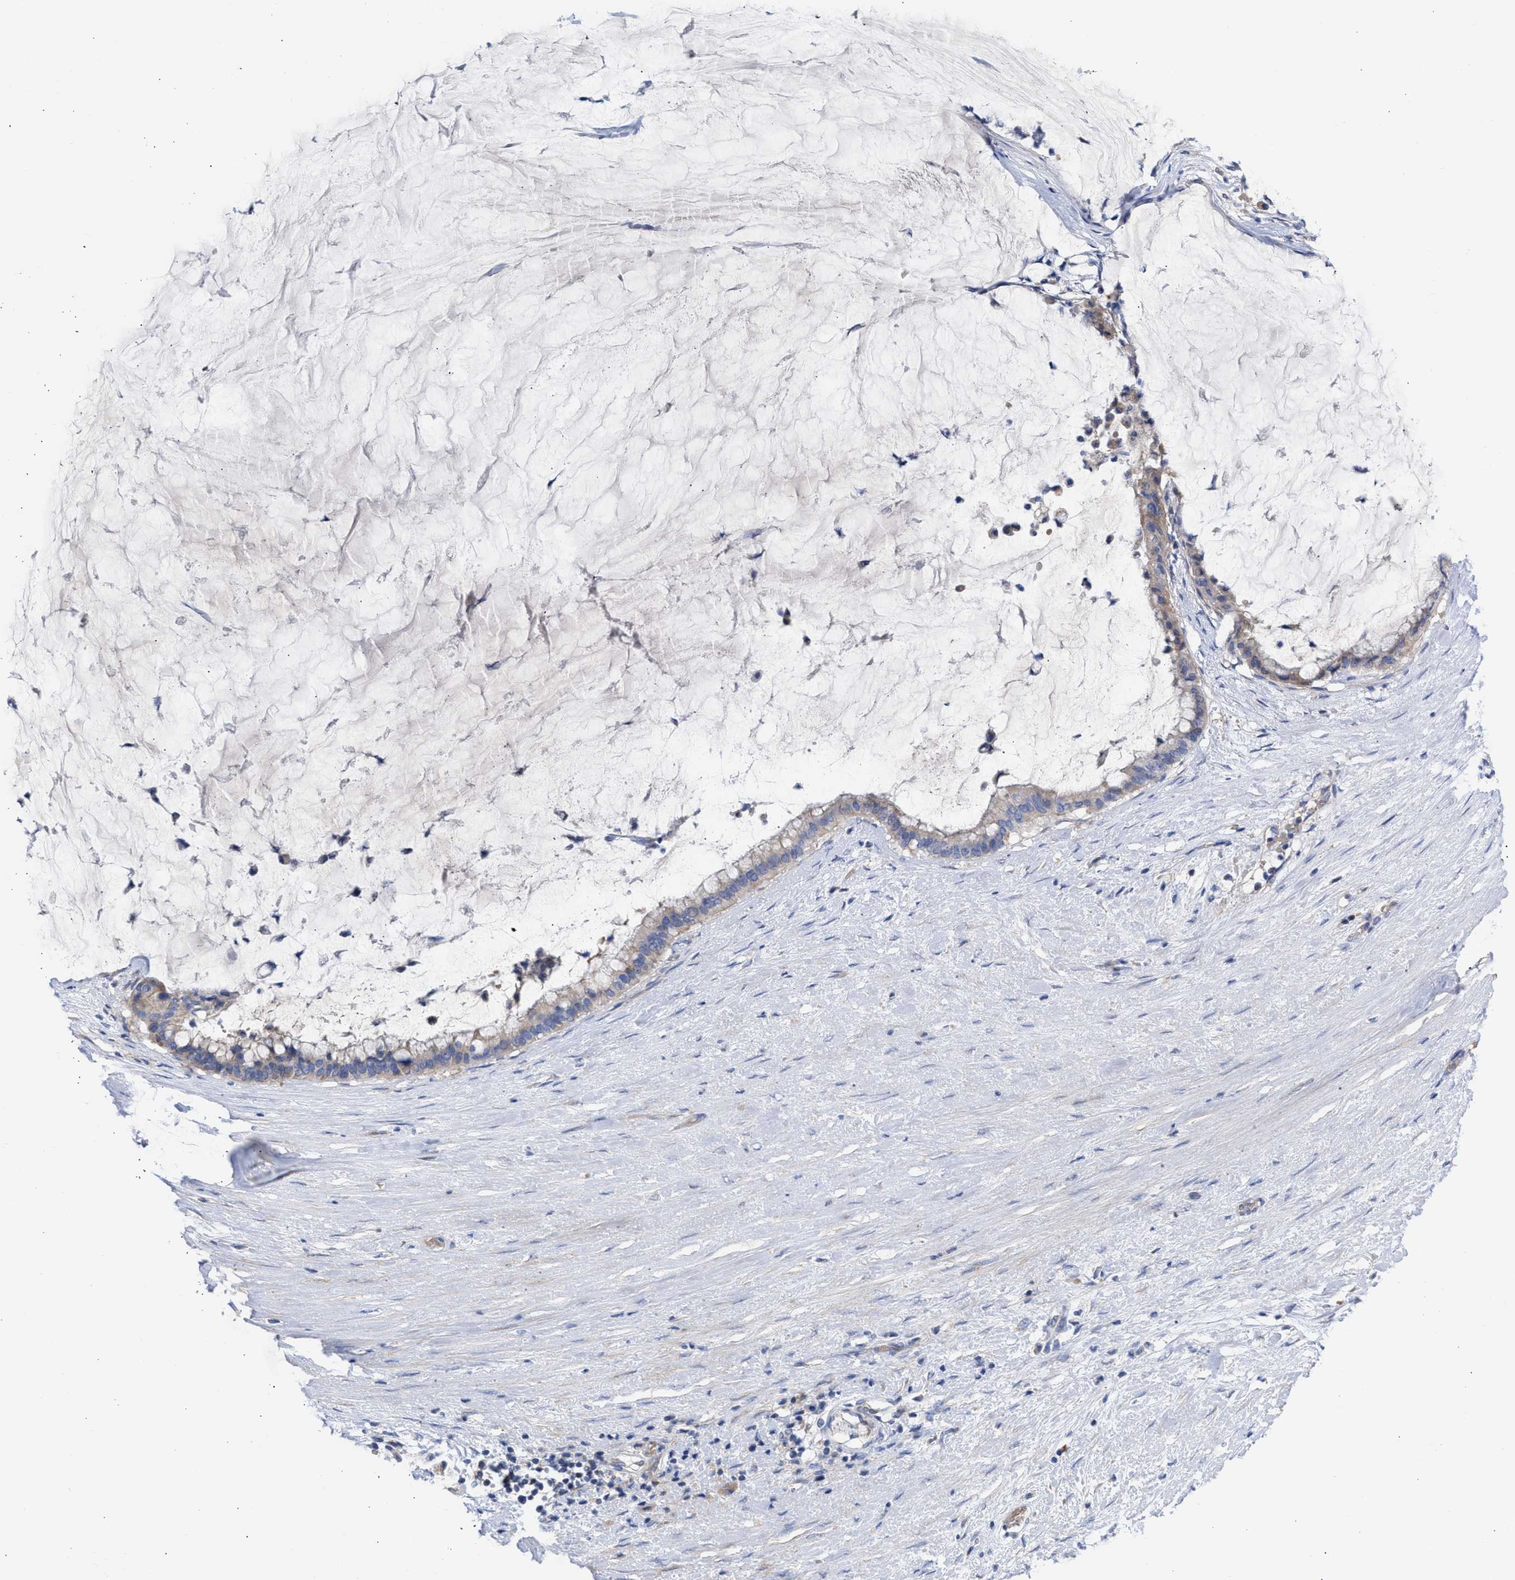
{"staining": {"intensity": "weak", "quantity": "25%-75%", "location": "cytoplasmic/membranous"}, "tissue": "pancreatic cancer", "cell_type": "Tumor cells", "image_type": "cancer", "snomed": [{"axis": "morphology", "description": "Adenocarcinoma, NOS"}, {"axis": "topography", "description": "Pancreas"}], "caption": "Adenocarcinoma (pancreatic) stained with immunohistochemistry shows weak cytoplasmic/membranous expression in approximately 25%-75% of tumor cells. Nuclei are stained in blue.", "gene": "BTG3", "patient": {"sex": "male", "age": 41}}